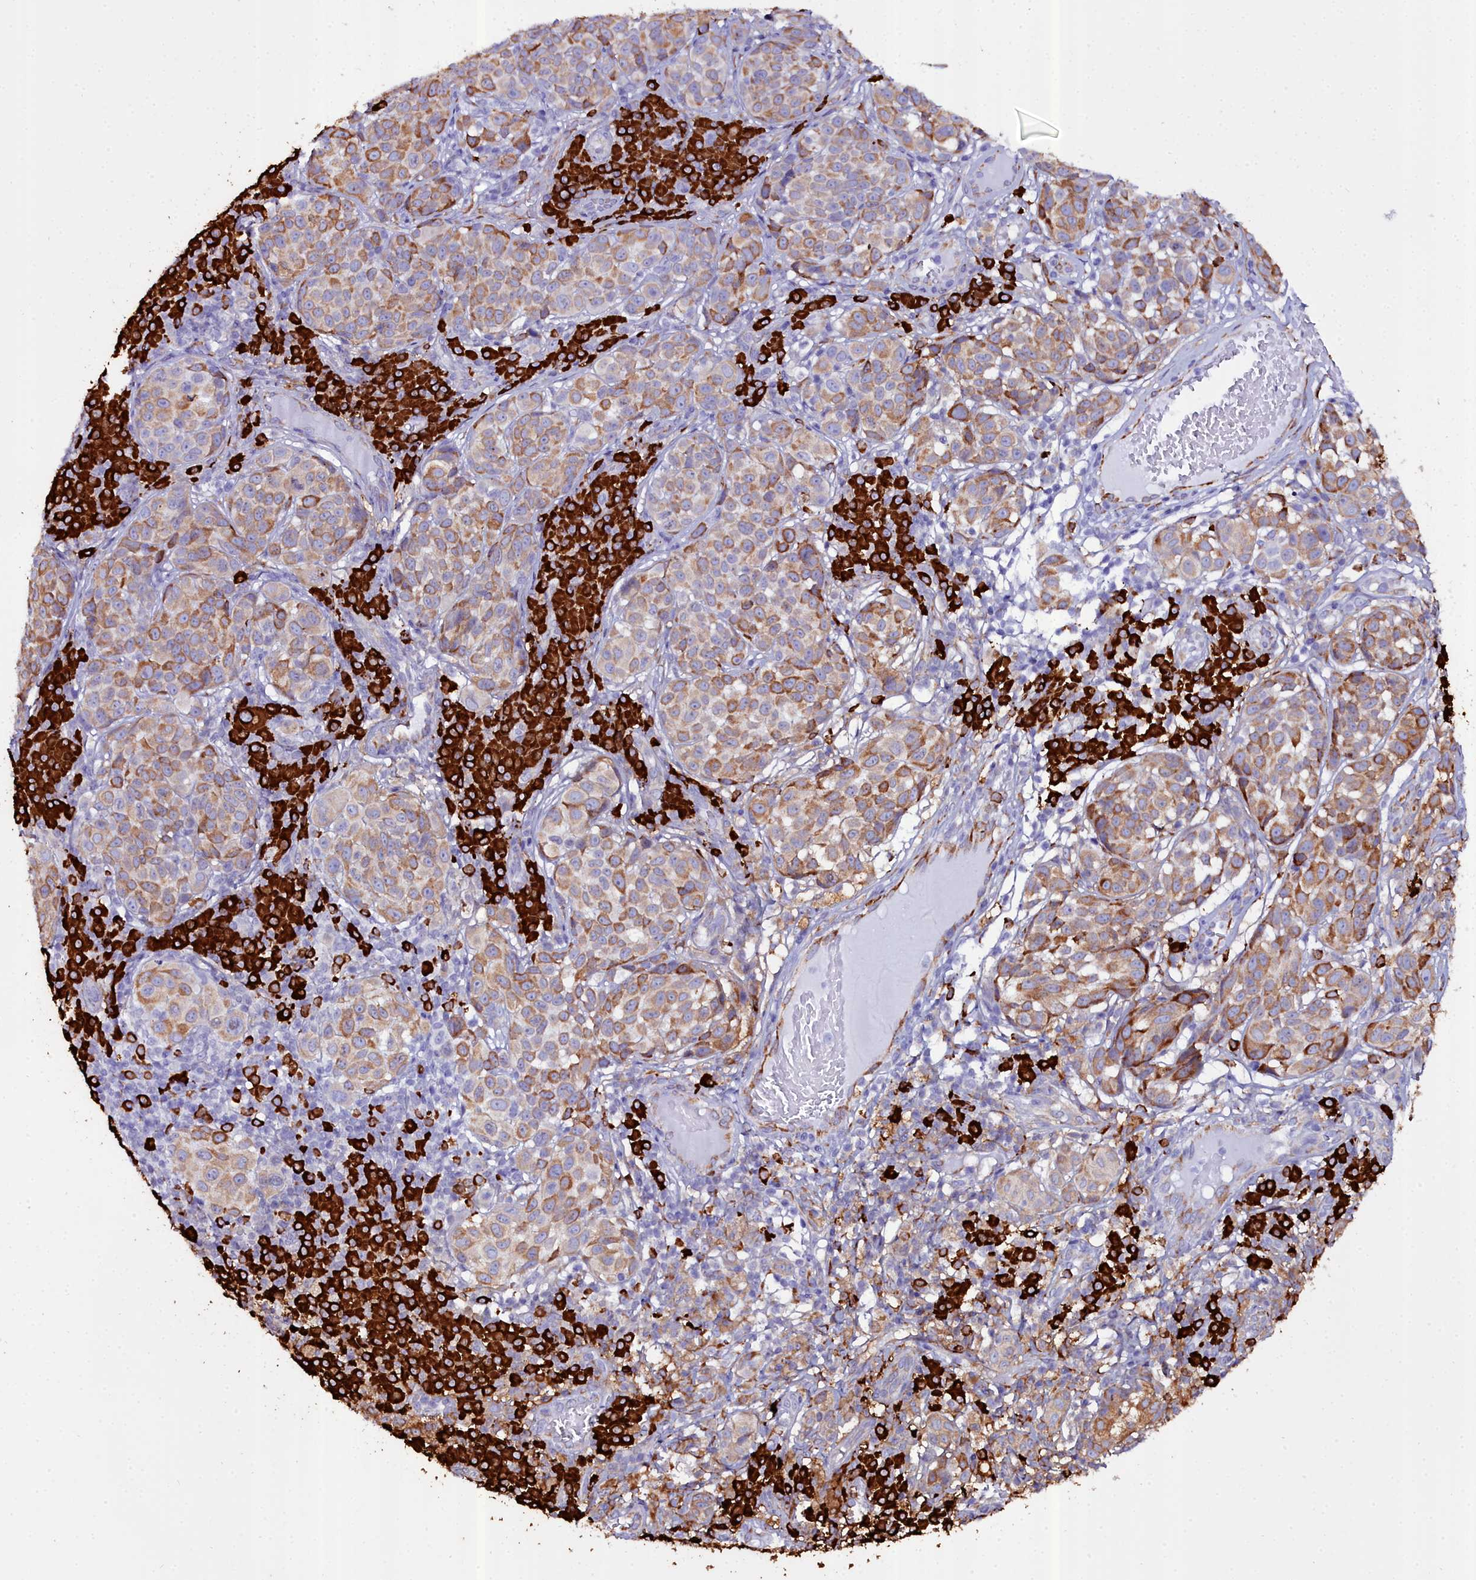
{"staining": {"intensity": "moderate", "quantity": ">75%", "location": "cytoplasmic/membranous"}, "tissue": "melanoma", "cell_type": "Tumor cells", "image_type": "cancer", "snomed": [{"axis": "morphology", "description": "Malignant melanoma, NOS"}, {"axis": "topography", "description": "Skin"}], "caption": "Immunohistochemistry of melanoma shows medium levels of moderate cytoplasmic/membranous staining in approximately >75% of tumor cells.", "gene": "TXNDC5", "patient": {"sex": "male", "age": 38}}